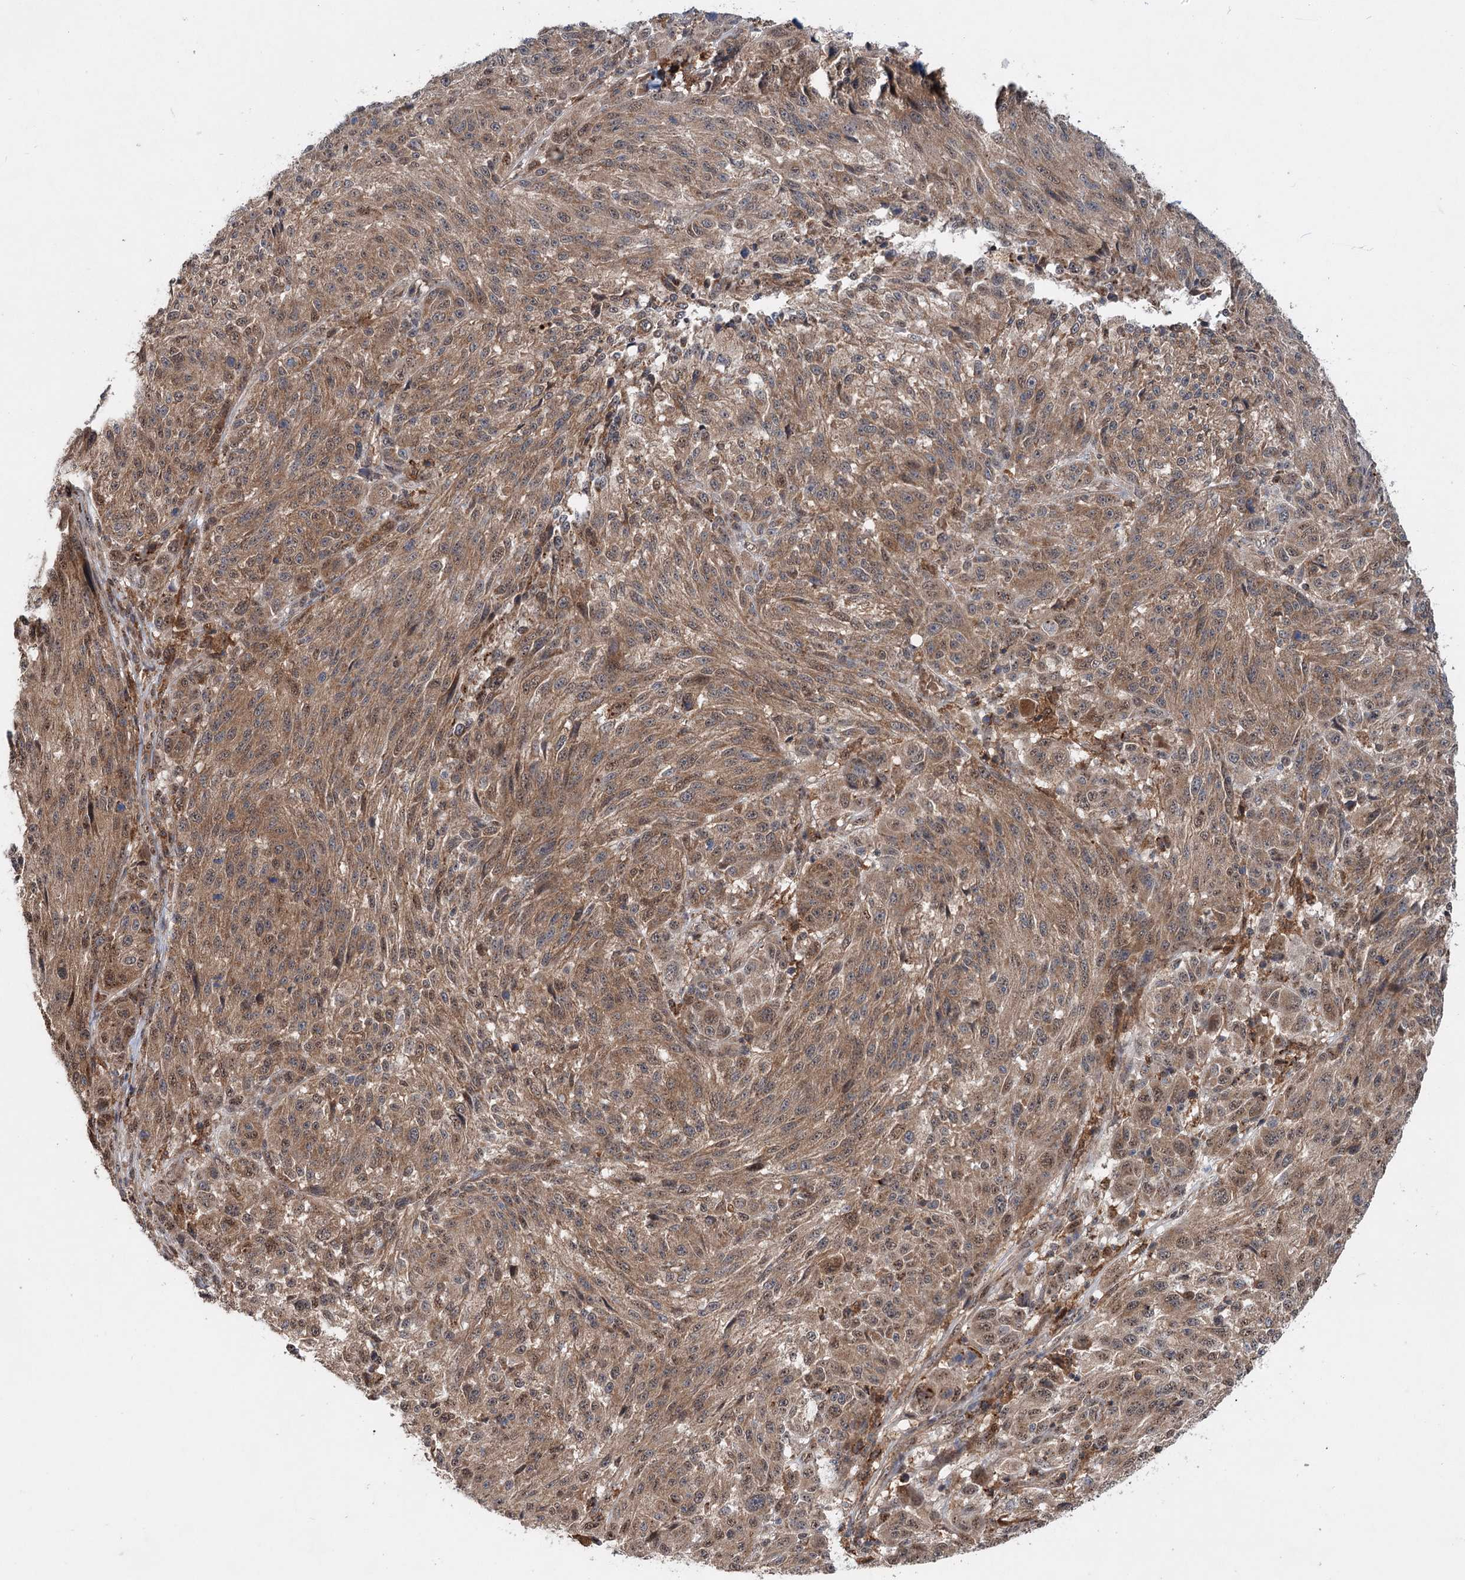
{"staining": {"intensity": "moderate", "quantity": ">75%", "location": "cytoplasmic/membranous"}, "tissue": "melanoma", "cell_type": "Tumor cells", "image_type": "cancer", "snomed": [{"axis": "morphology", "description": "Malignant melanoma, NOS"}, {"axis": "topography", "description": "Skin"}], "caption": "This is an image of immunohistochemistry staining of malignant melanoma, which shows moderate staining in the cytoplasmic/membranous of tumor cells.", "gene": "C12orf4", "patient": {"sex": "male", "age": 53}}